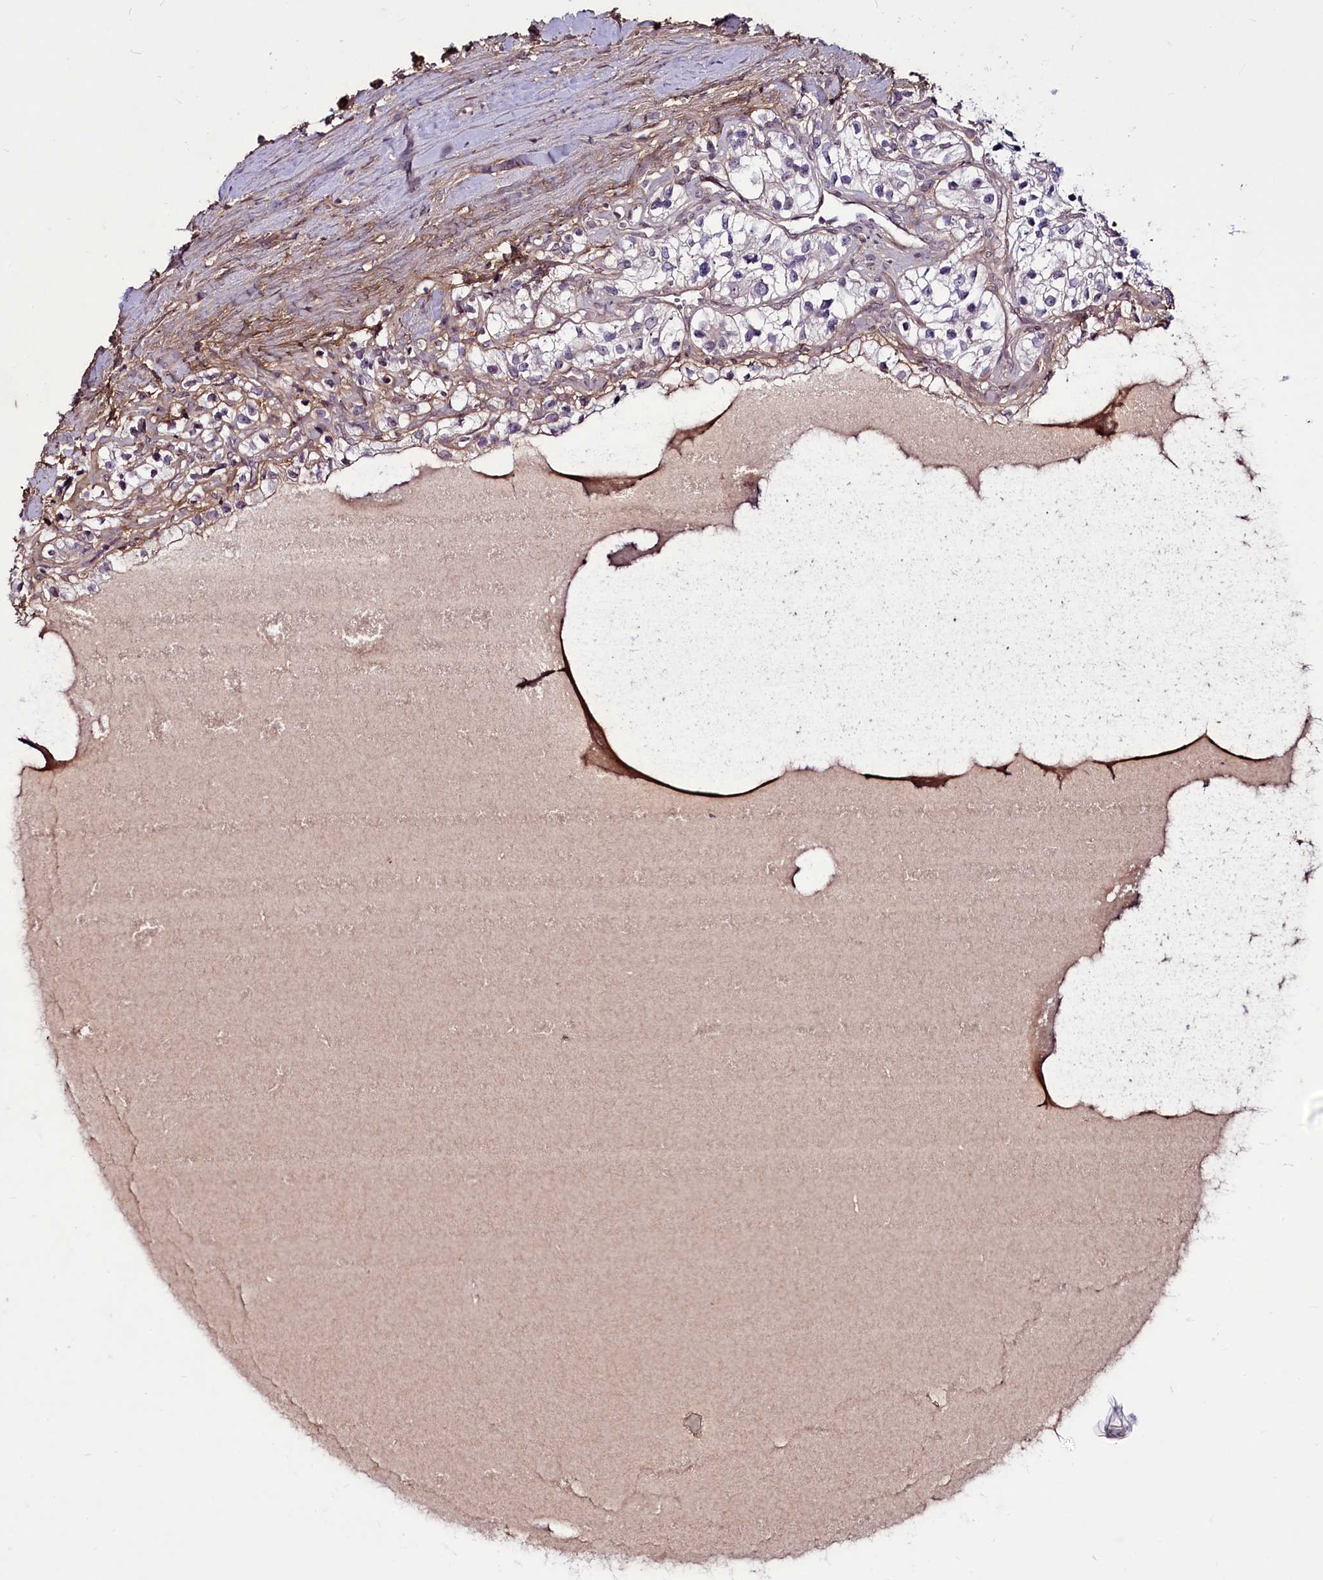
{"staining": {"intensity": "weak", "quantity": "<25%", "location": "cytoplasmic/membranous"}, "tissue": "renal cancer", "cell_type": "Tumor cells", "image_type": "cancer", "snomed": [{"axis": "morphology", "description": "Adenocarcinoma, NOS"}, {"axis": "topography", "description": "Kidney"}], "caption": "Immunohistochemistry (IHC) image of human renal adenocarcinoma stained for a protein (brown), which demonstrates no expression in tumor cells.", "gene": "RSBN1", "patient": {"sex": "female", "age": 57}}